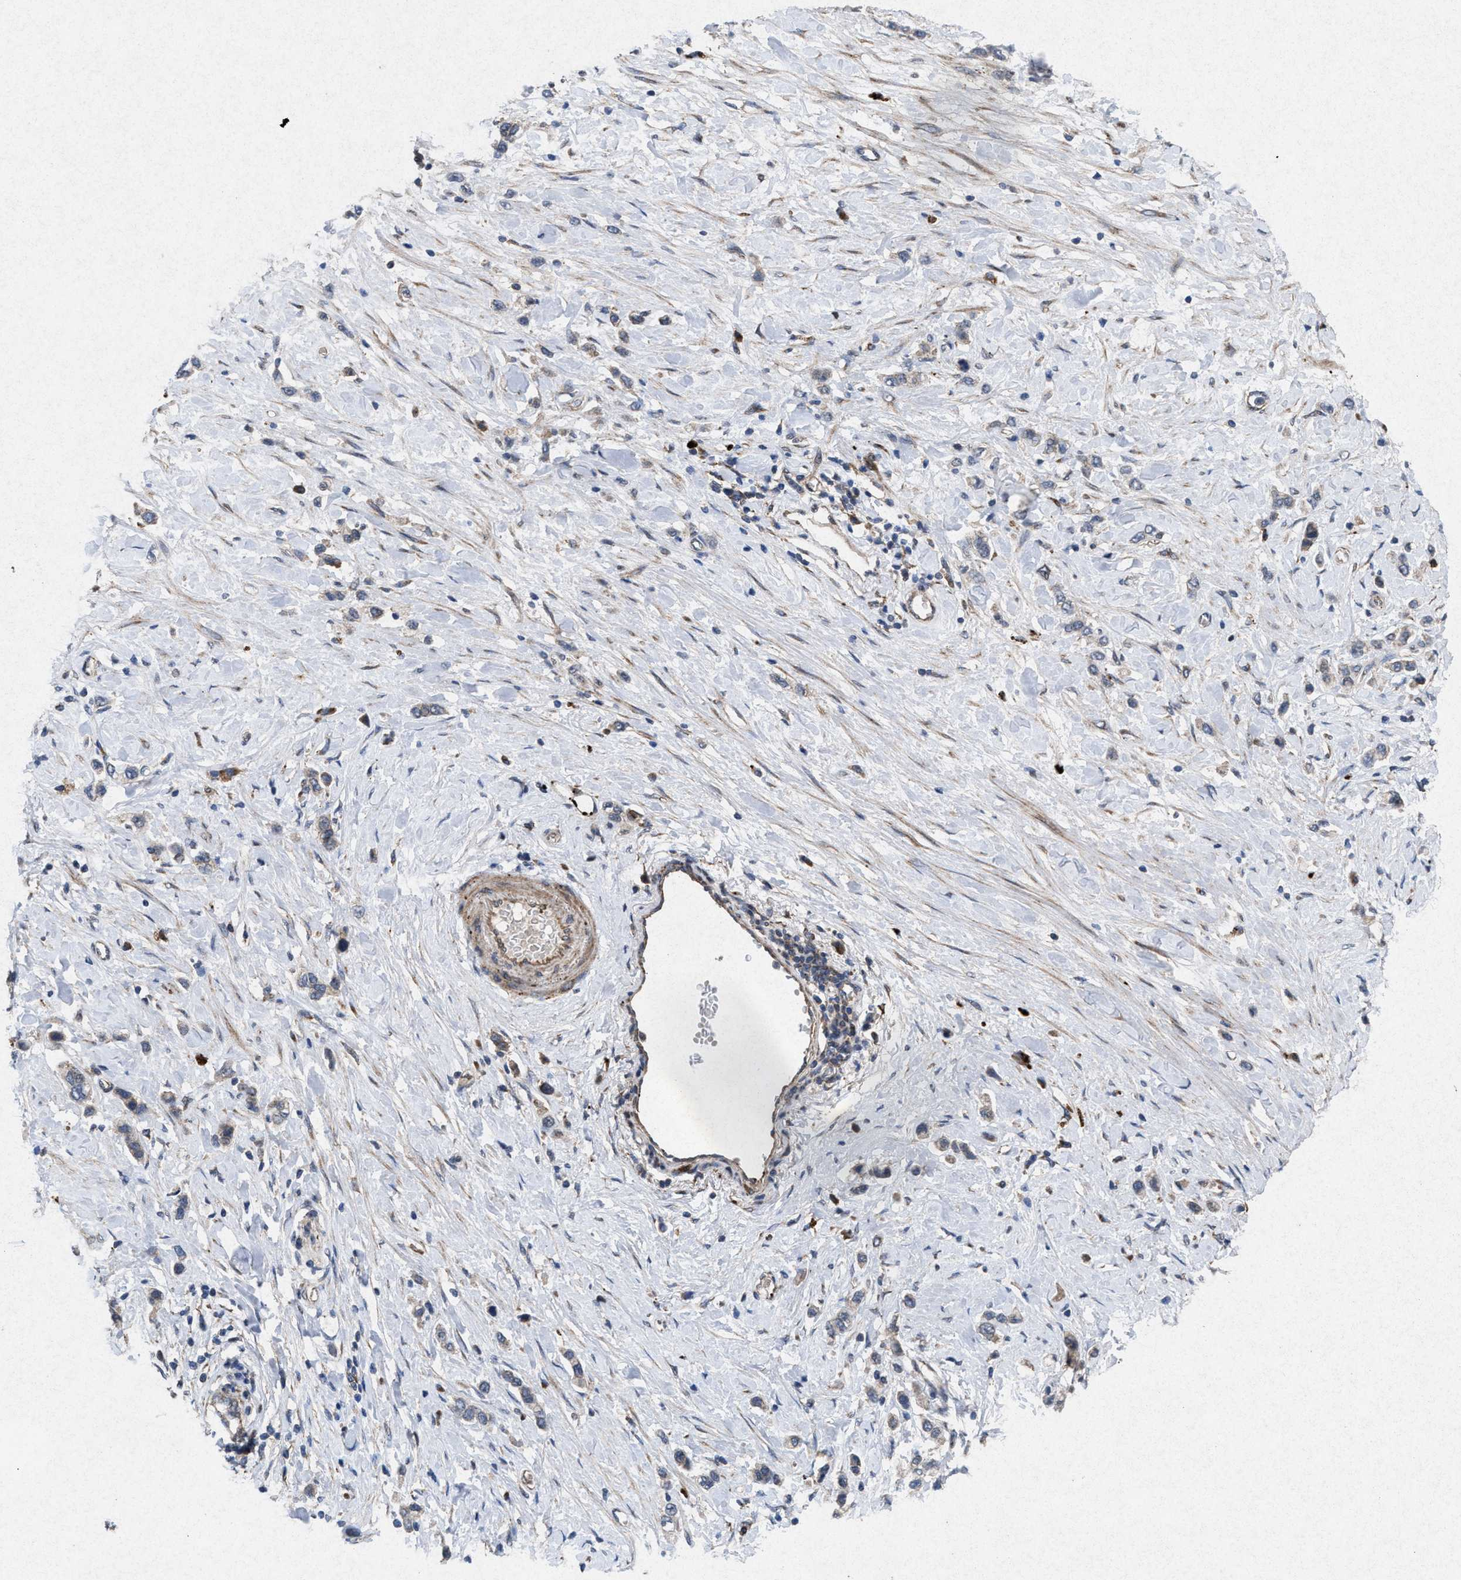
{"staining": {"intensity": "weak", "quantity": "<25%", "location": "cytoplasmic/membranous"}, "tissue": "stomach cancer", "cell_type": "Tumor cells", "image_type": "cancer", "snomed": [{"axis": "morphology", "description": "Adenocarcinoma, NOS"}, {"axis": "topography", "description": "Stomach"}], "caption": "Immunohistochemistry micrograph of neoplastic tissue: stomach cancer stained with DAB (3,3'-diaminobenzidine) shows no significant protein expression in tumor cells. (Stains: DAB IHC with hematoxylin counter stain, Microscopy: brightfield microscopy at high magnification).", "gene": "MSI2", "patient": {"sex": "female", "age": 65}}